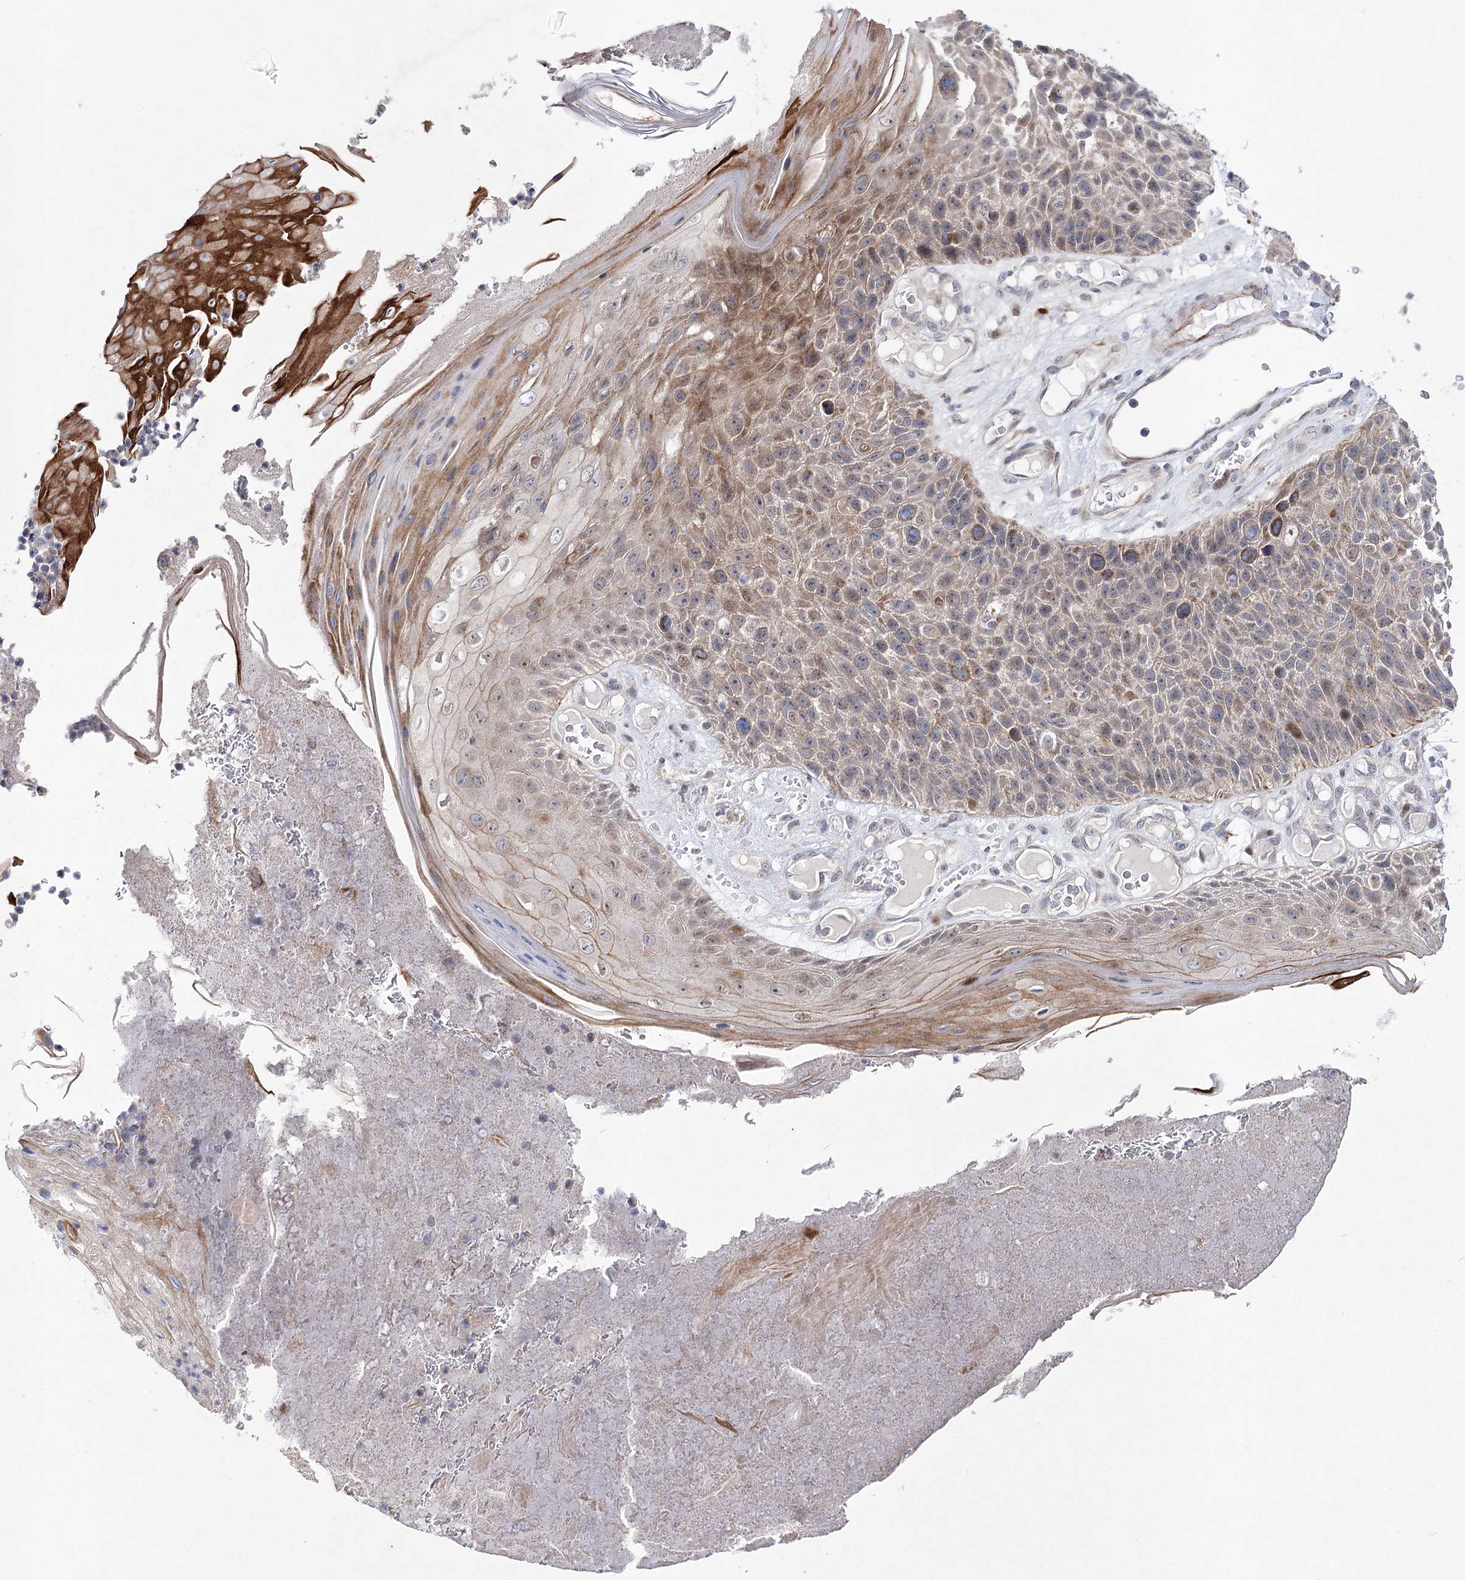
{"staining": {"intensity": "moderate", "quantity": "<25%", "location": "cytoplasmic/membranous"}, "tissue": "skin cancer", "cell_type": "Tumor cells", "image_type": "cancer", "snomed": [{"axis": "morphology", "description": "Squamous cell carcinoma, NOS"}, {"axis": "topography", "description": "Skin"}], "caption": "Moderate cytoplasmic/membranous expression is present in approximately <25% of tumor cells in skin cancer. (IHC, brightfield microscopy, high magnification).", "gene": "ARHGAP32", "patient": {"sex": "female", "age": 88}}